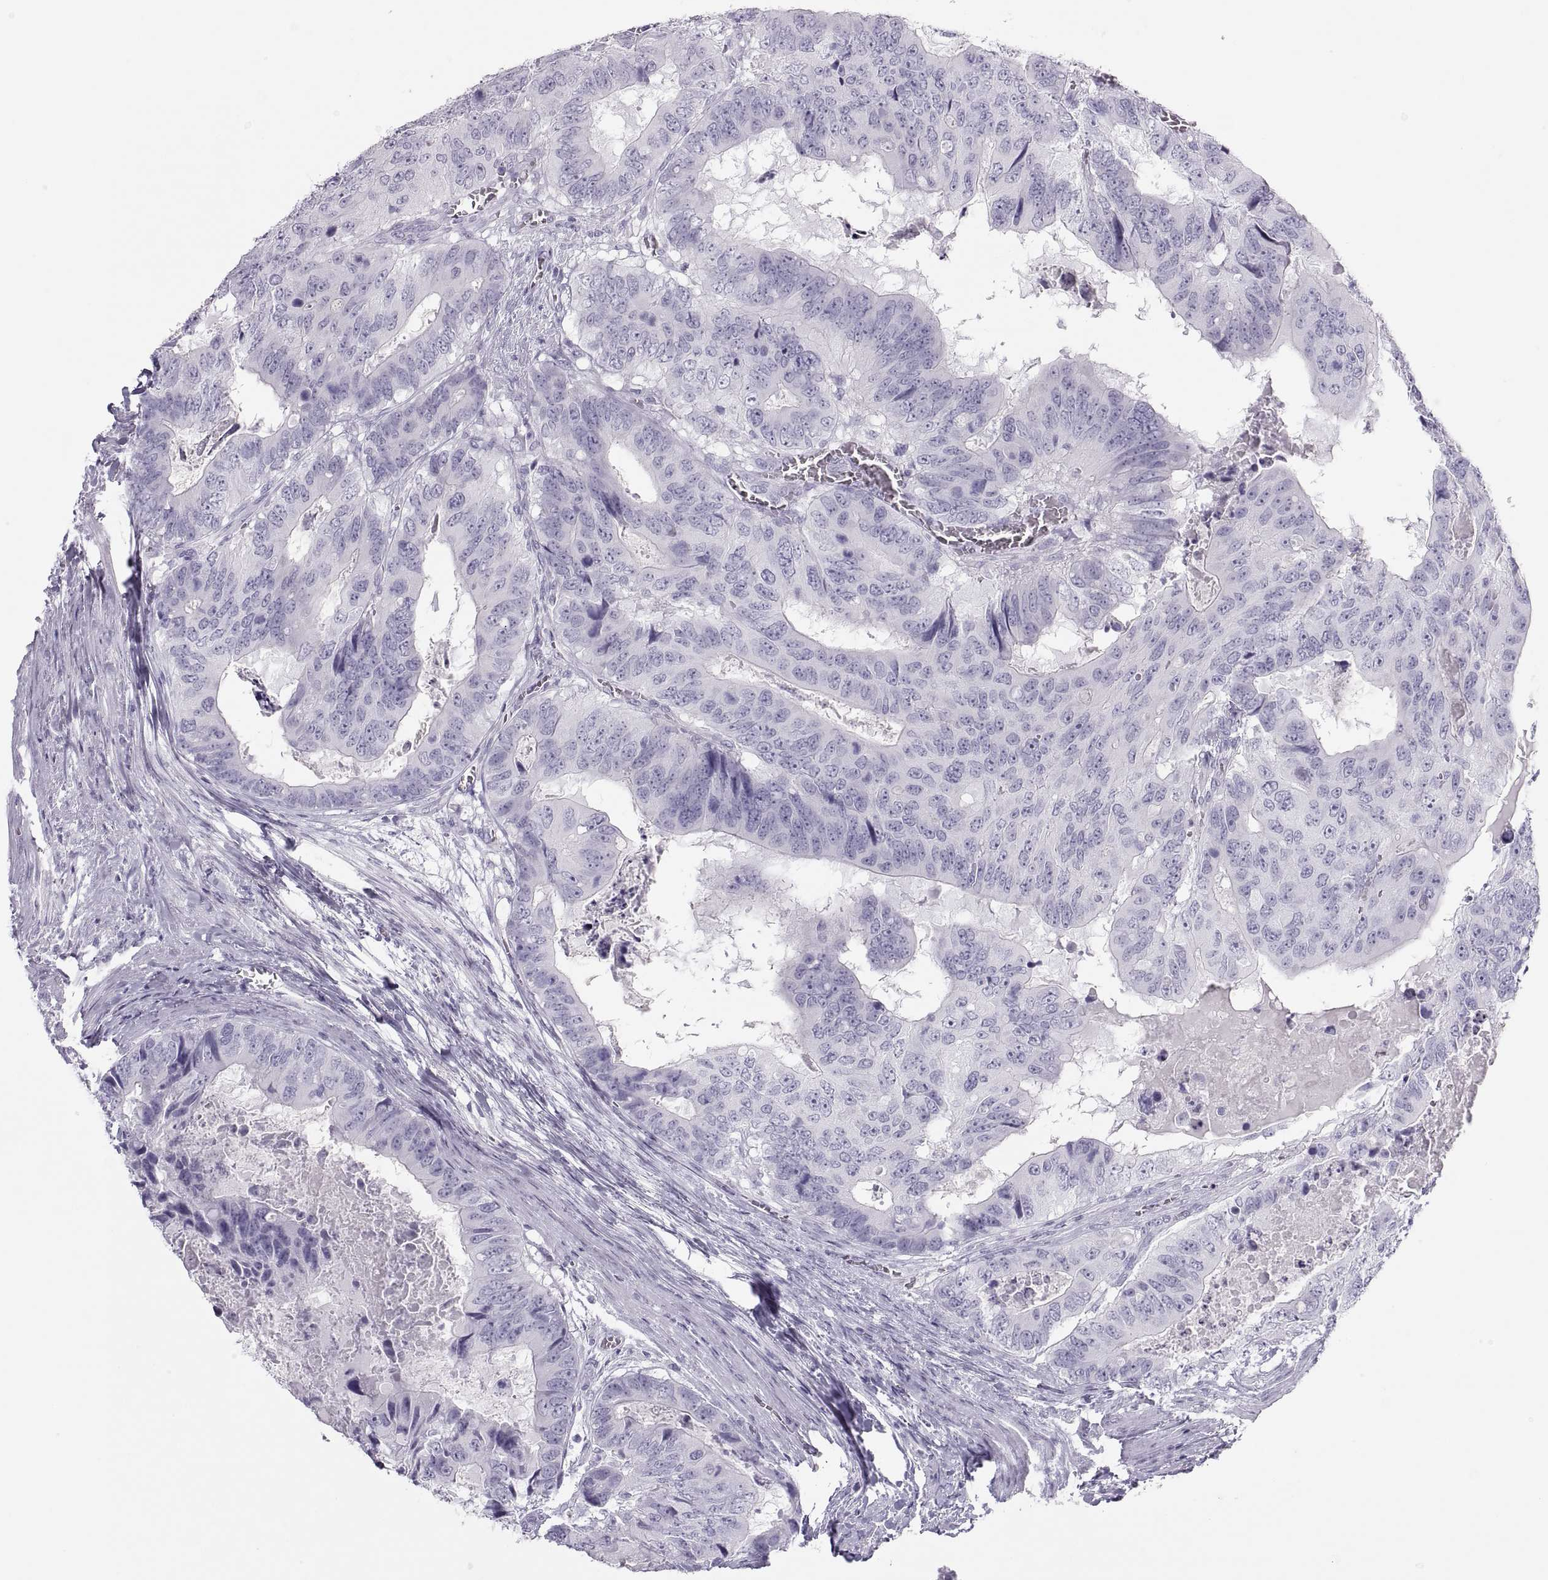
{"staining": {"intensity": "negative", "quantity": "none", "location": "none"}, "tissue": "colorectal cancer", "cell_type": "Tumor cells", "image_type": "cancer", "snomed": [{"axis": "morphology", "description": "Adenocarcinoma, NOS"}, {"axis": "topography", "description": "Colon"}], "caption": "Colorectal cancer (adenocarcinoma) was stained to show a protein in brown. There is no significant positivity in tumor cells.", "gene": "SEMG1", "patient": {"sex": "male", "age": 79}}